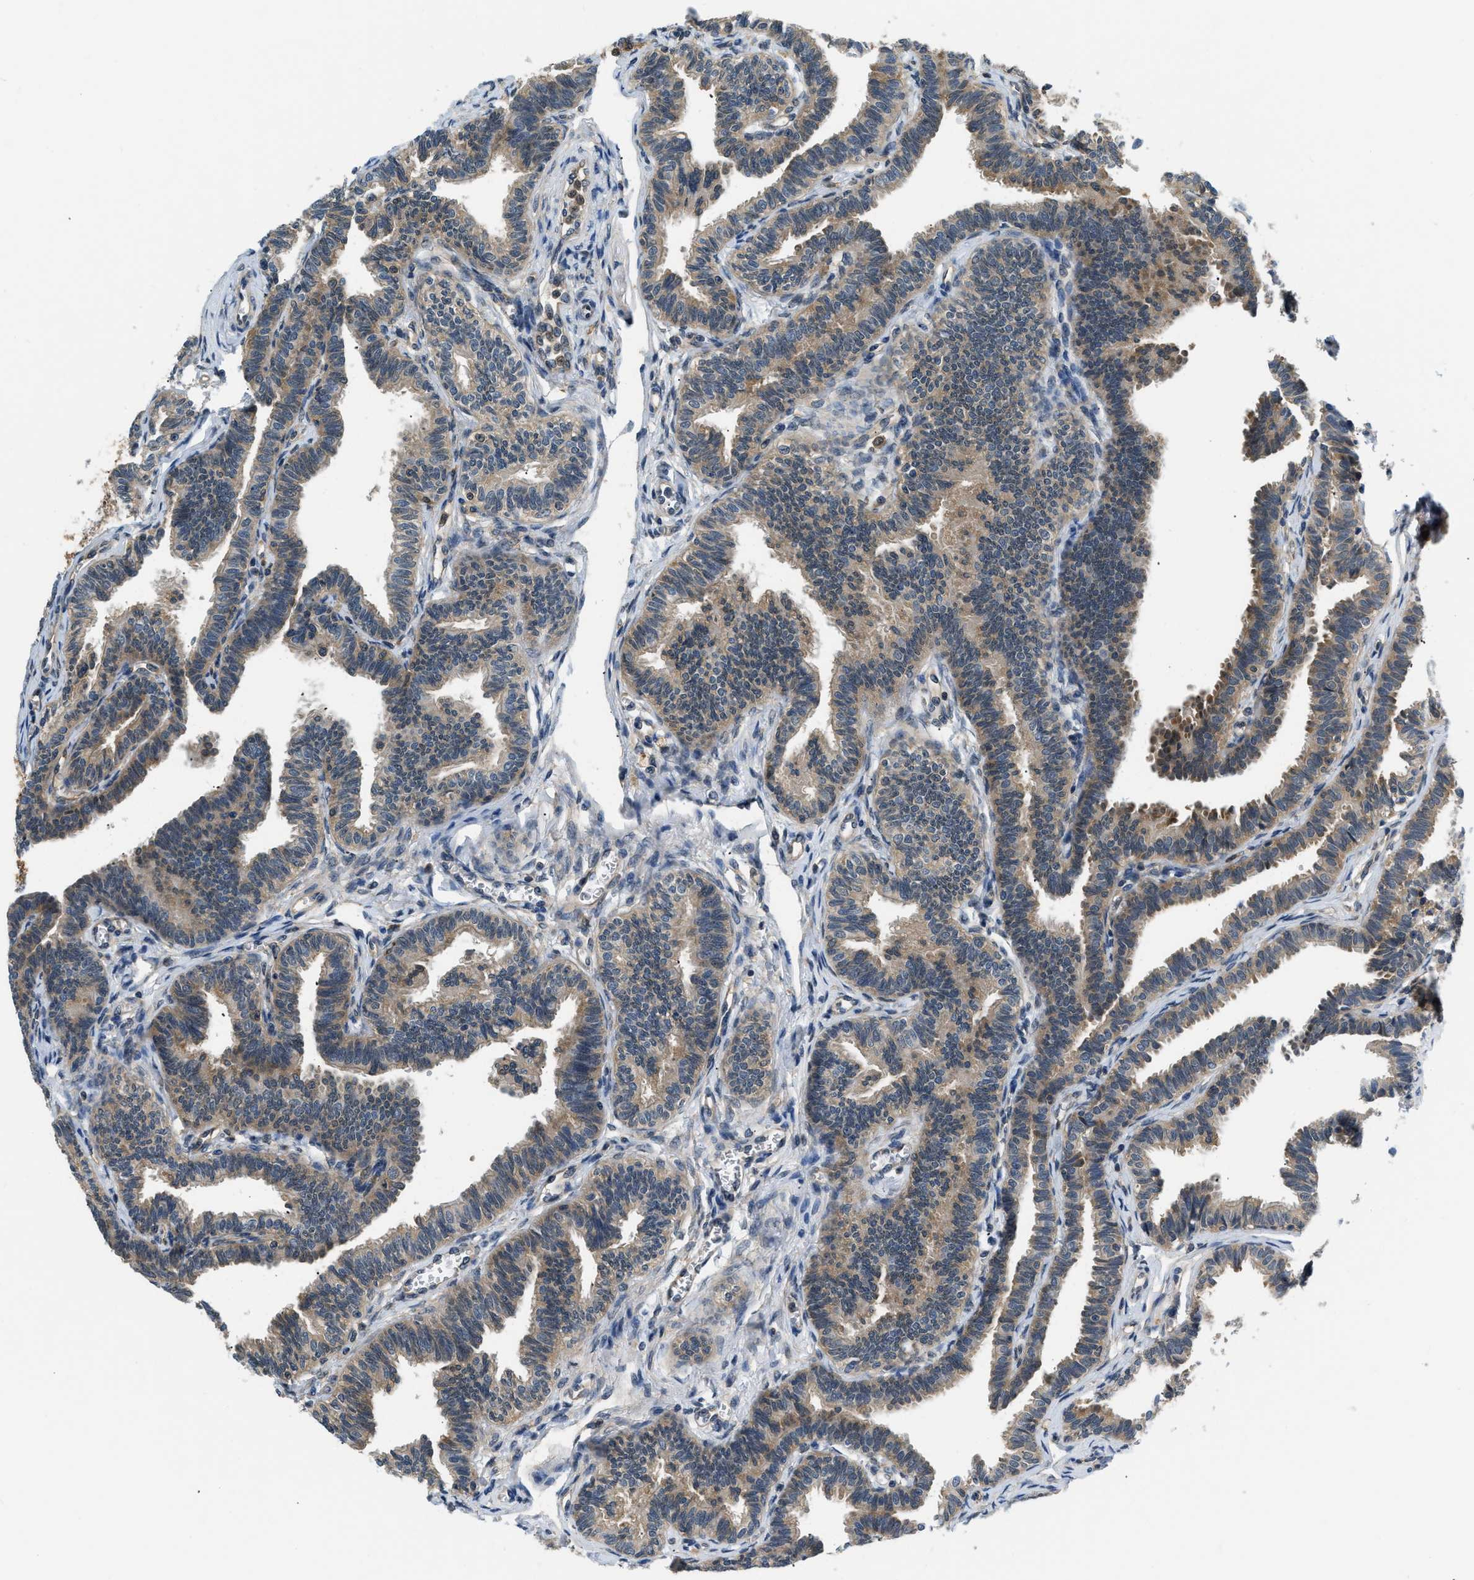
{"staining": {"intensity": "moderate", "quantity": ">75%", "location": "cytoplasmic/membranous"}, "tissue": "fallopian tube", "cell_type": "Glandular cells", "image_type": "normal", "snomed": [{"axis": "morphology", "description": "Normal tissue, NOS"}, {"axis": "topography", "description": "Fallopian tube"}, {"axis": "topography", "description": "Ovary"}], "caption": "Immunohistochemical staining of benign fallopian tube shows medium levels of moderate cytoplasmic/membranous positivity in about >75% of glandular cells.", "gene": "EIF4EBP2", "patient": {"sex": "female", "age": 23}}